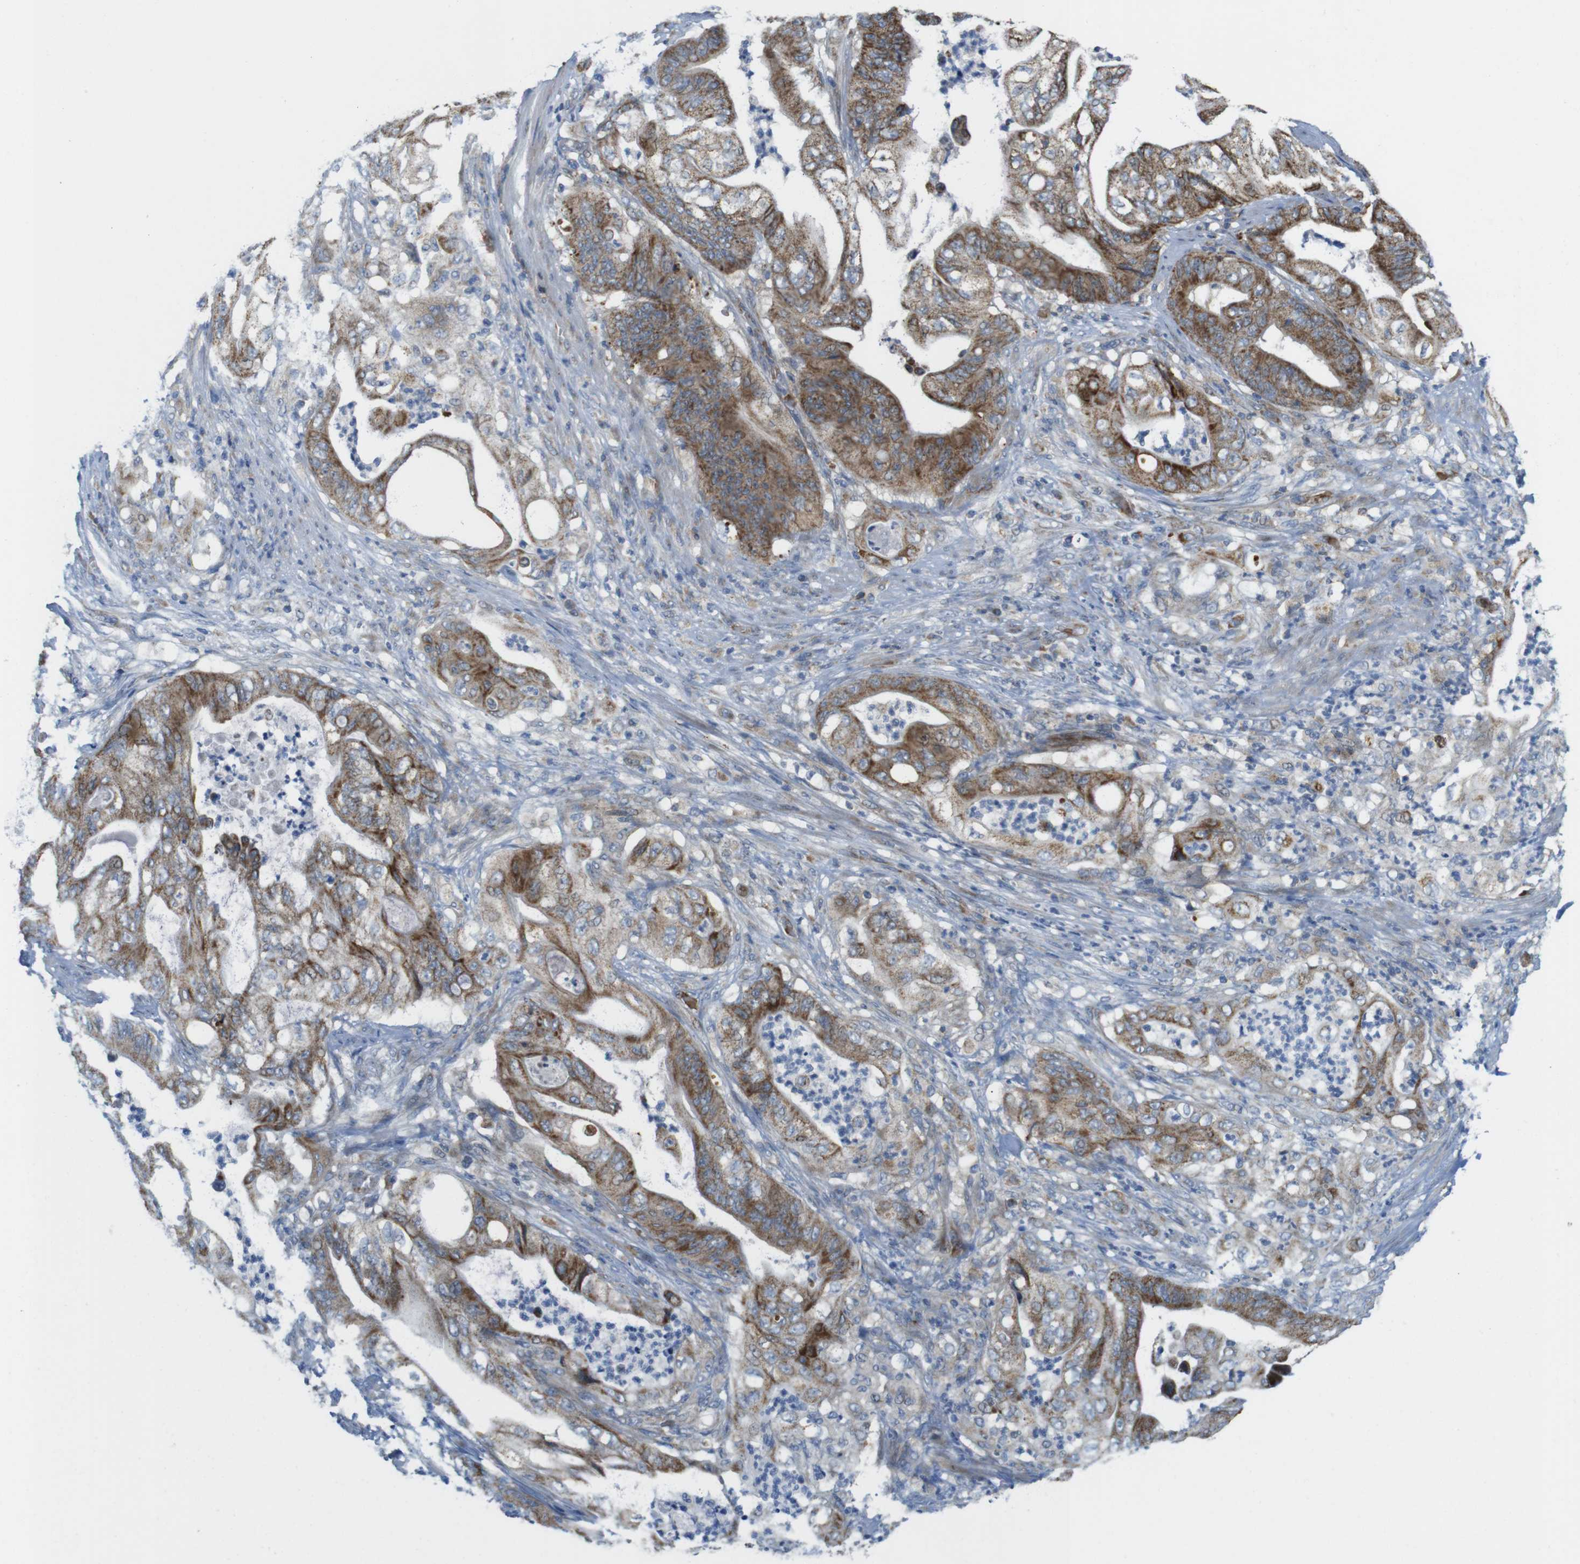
{"staining": {"intensity": "moderate", "quantity": ">75%", "location": "cytoplasmic/membranous"}, "tissue": "stomach cancer", "cell_type": "Tumor cells", "image_type": "cancer", "snomed": [{"axis": "morphology", "description": "Adenocarcinoma, NOS"}, {"axis": "topography", "description": "Stomach"}], "caption": "Brown immunohistochemical staining in human stomach cancer (adenocarcinoma) displays moderate cytoplasmic/membranous positivity in about >75% of tumor cells. (Stains: DAB (3,3'-diaminobenzidine) in brown, nuclei in blue, Microscopy: brightfield microscopy at high magnification).", "gene": "MARCHF1", "patient": {"sex": "female", "age": 73}}